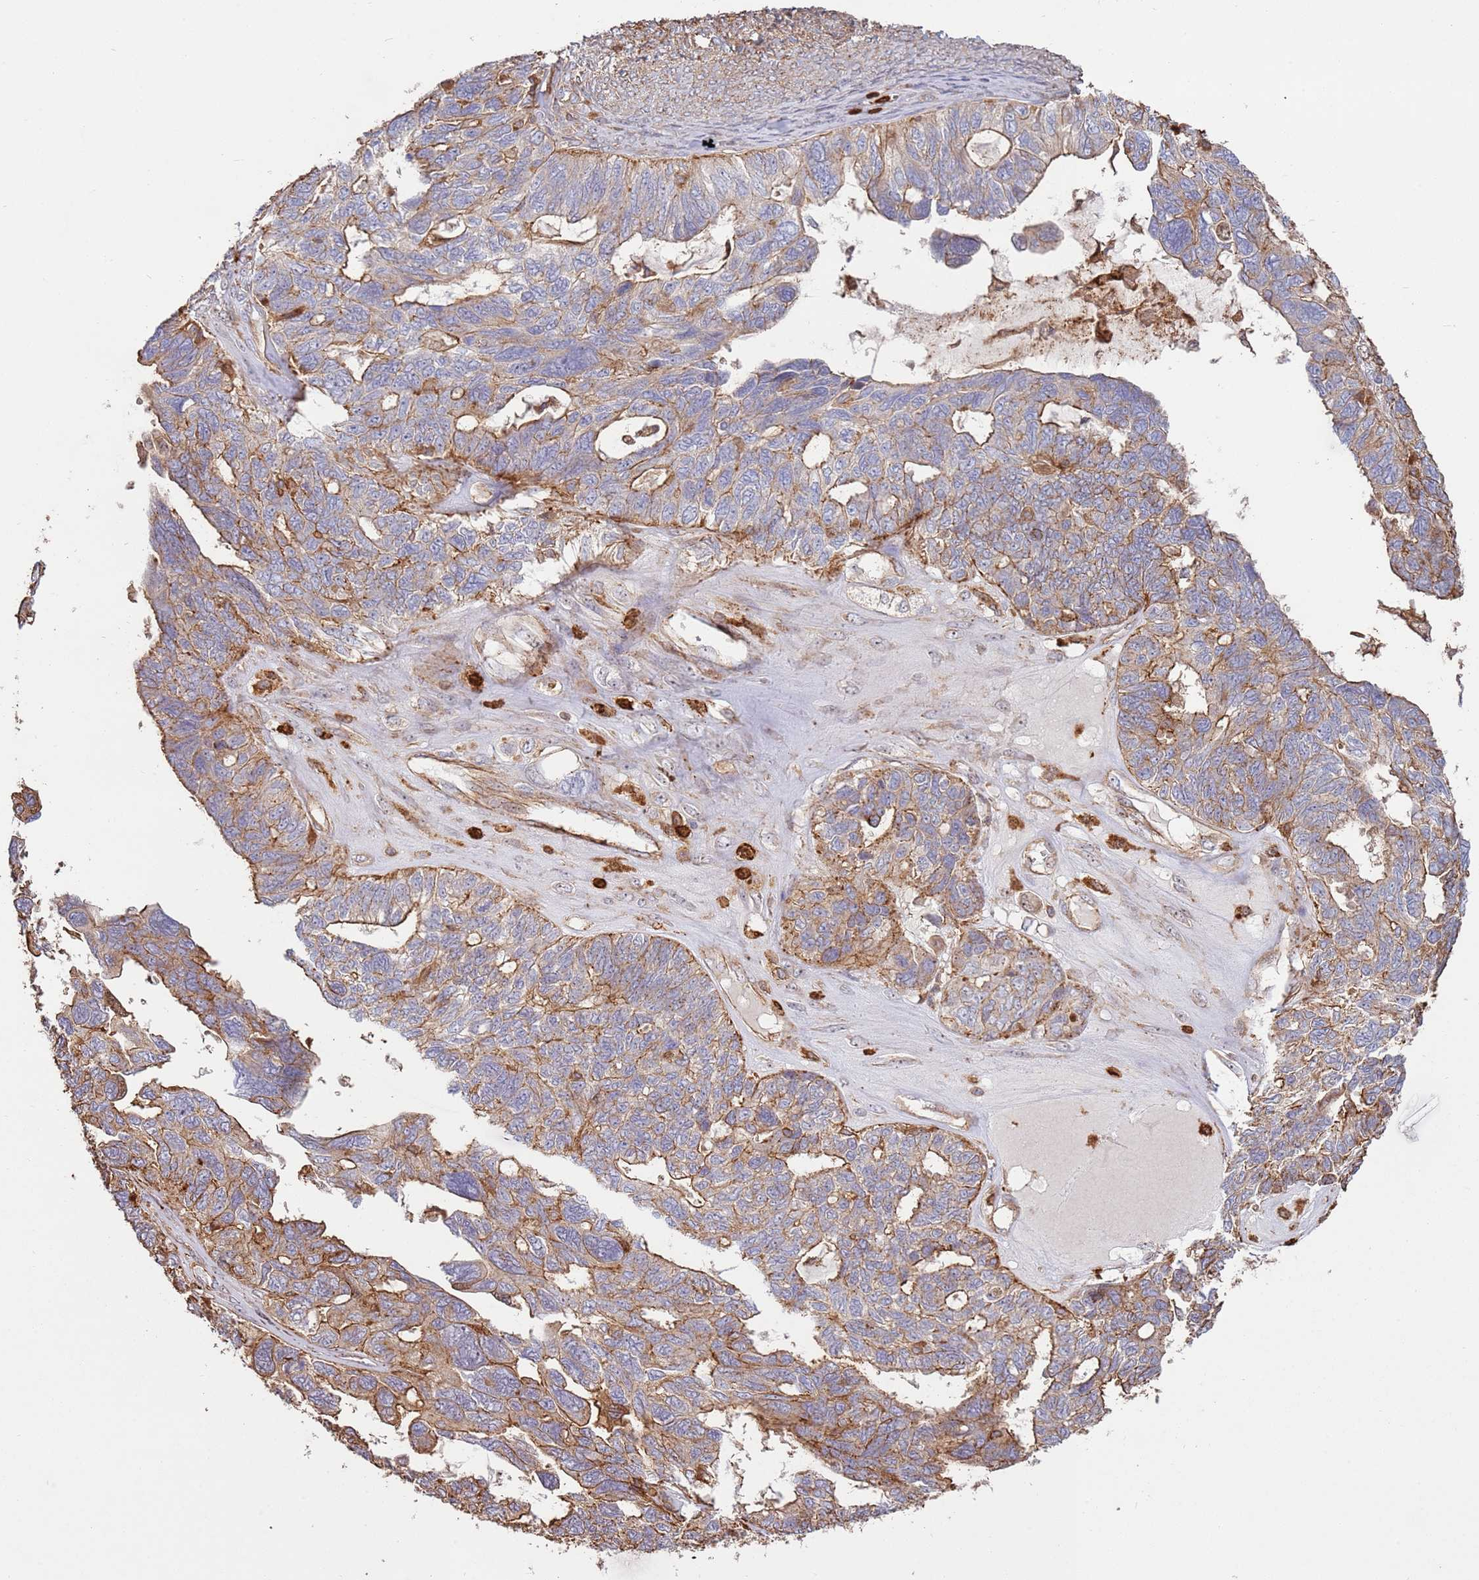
{"staining": {"intensity": "moderate", "quantity": "<25%", "location": "cytoplasmic/membranous"}, "tissue": "ovarian cancer", "cell_type": "Tumor cells", "image_type": "cancer", "snomed": [{"axis": "morphology", "description": "Cystadenocarcinoma, serous, NOS"}, {"axis": "topography", "description": "Ovary"}], "caption": "Ovarian serous cystadenocarcinoma stained for a protein demonstrates moderate cytoplasmic/membranous positivity in tumor cells.", "gene": "NDUFAF4", "patient": {"sex": "female", "age": 79}}